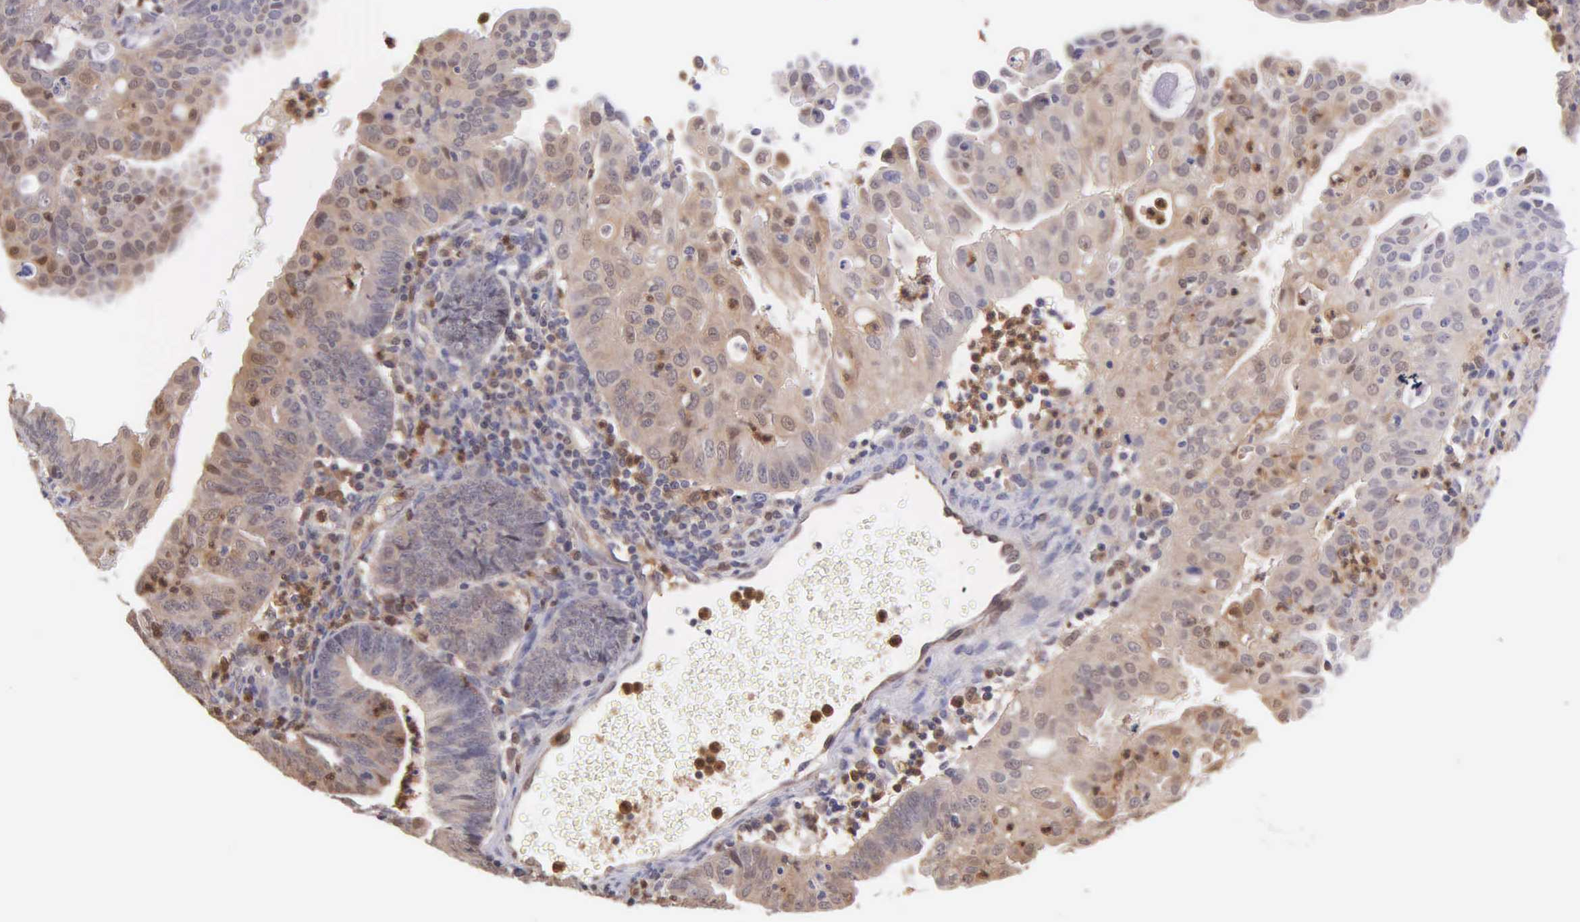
{"staining": {"intensity": "moderate", "quantity": ">75%", "location": "cytoplasmic/membranous"}, "tissue": "endometrial cancer", "cell_type": "Tumor cells", "image_type": "cancer", "snomed": [{"axis": "morphology", "description": "Adenocarcinoma, NOS"}, {"axis": "topography", "description": "Endometrium"}], "caption": "Protein staining by immunohistochemistry (IHC) shows moderate cytoplasmic/membranous expression in about >75% of tumor cells in endometrial adenocarcinoma.", "gene": "BID", "patient": {"sex": "female", "age": 60}}